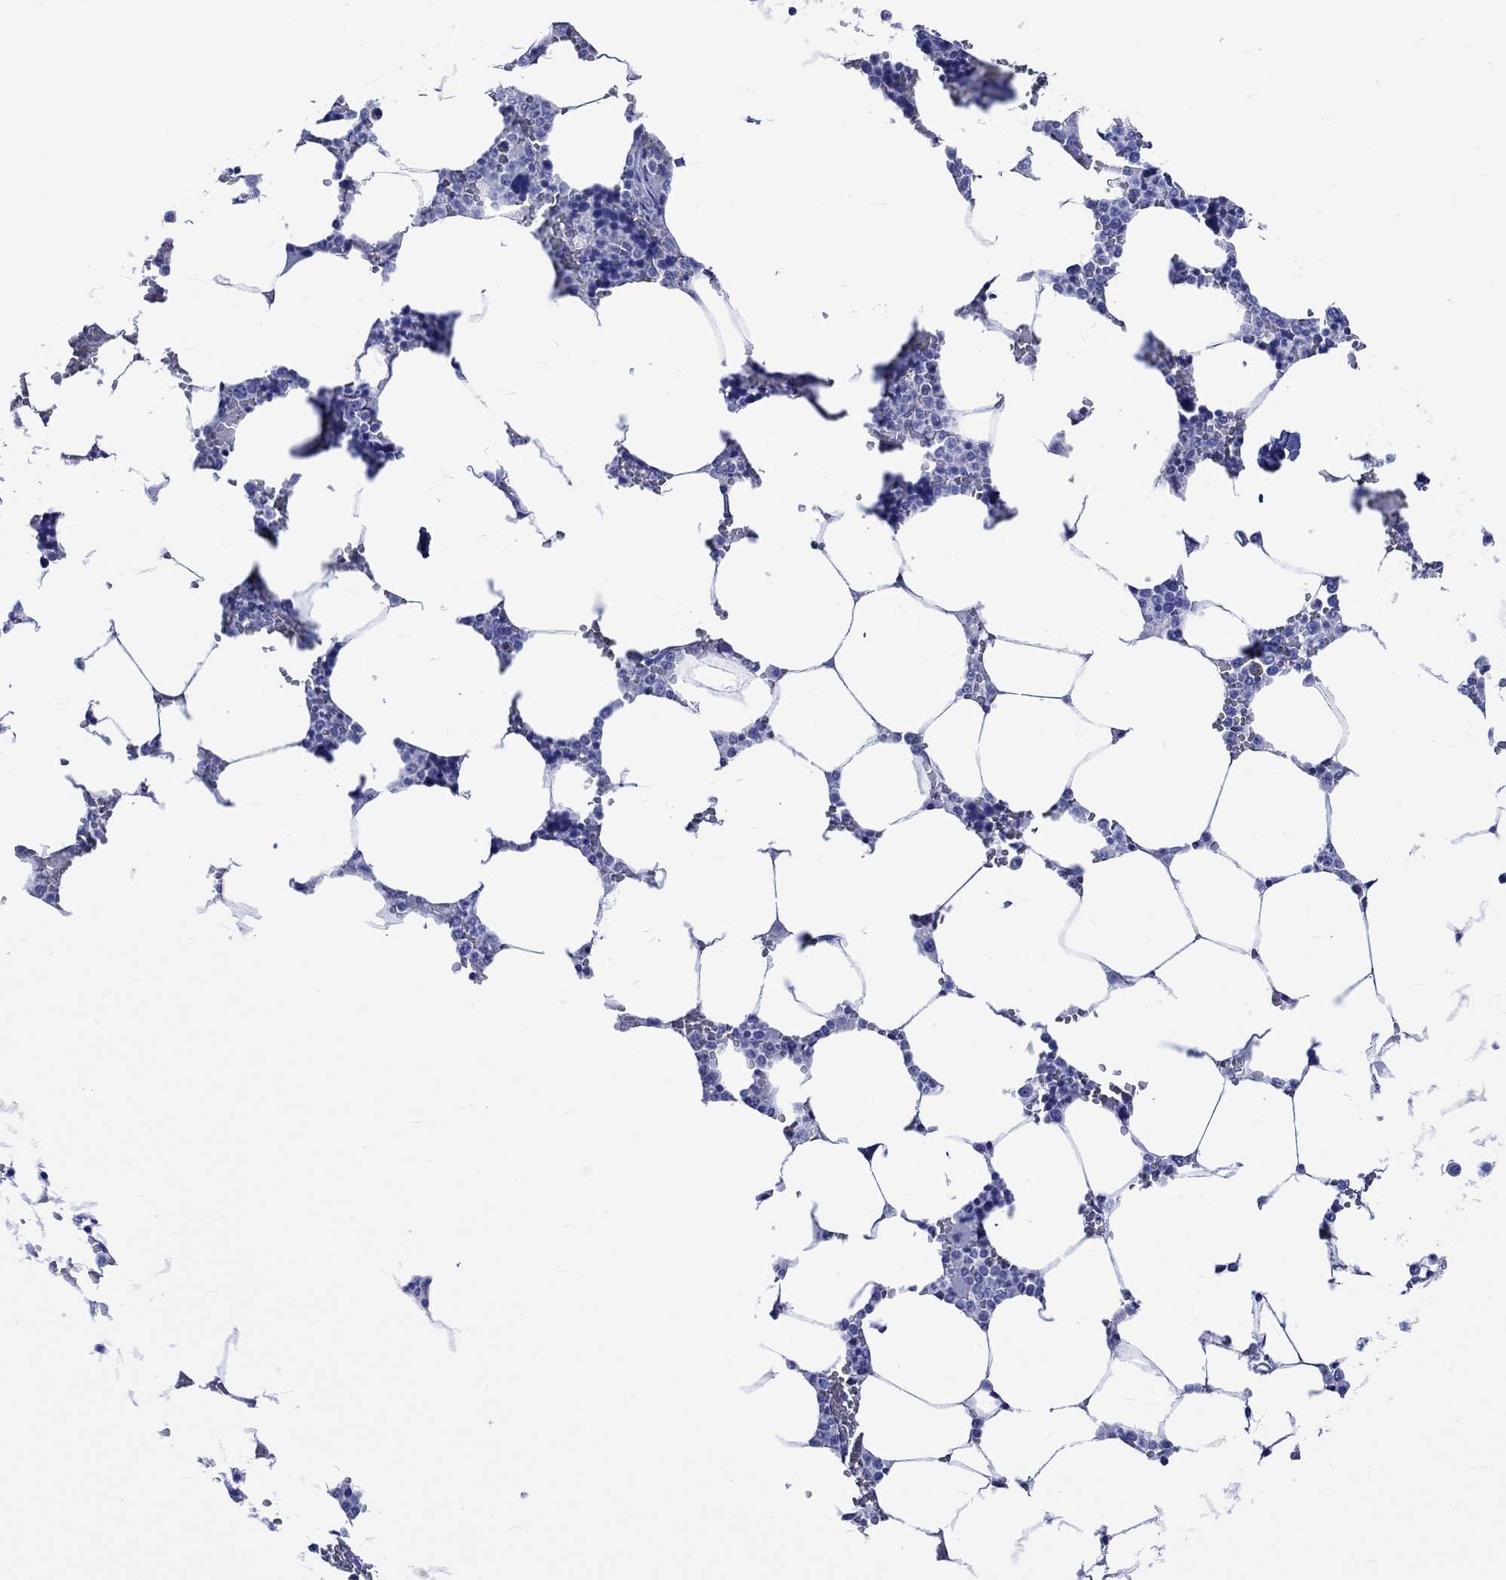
{"staining": {"intensity": "negative", "quantity": "none", "location": "none"}, "tissue": "bone marrow", "cell_type": "Hematopoietic cells", "image_type": "normal", "snomed": [{"axis": "morphology", "description": "Normal tissue, NOS"}, {"axis": "topography", "description": "Bone marrow"}], "caption": "Photomicrograph shows no protein staining in hematopoietic cells of unremarkable bone marrow.", "gene": "KLHL33", "patient": {"sex": "male", "age": 63}}